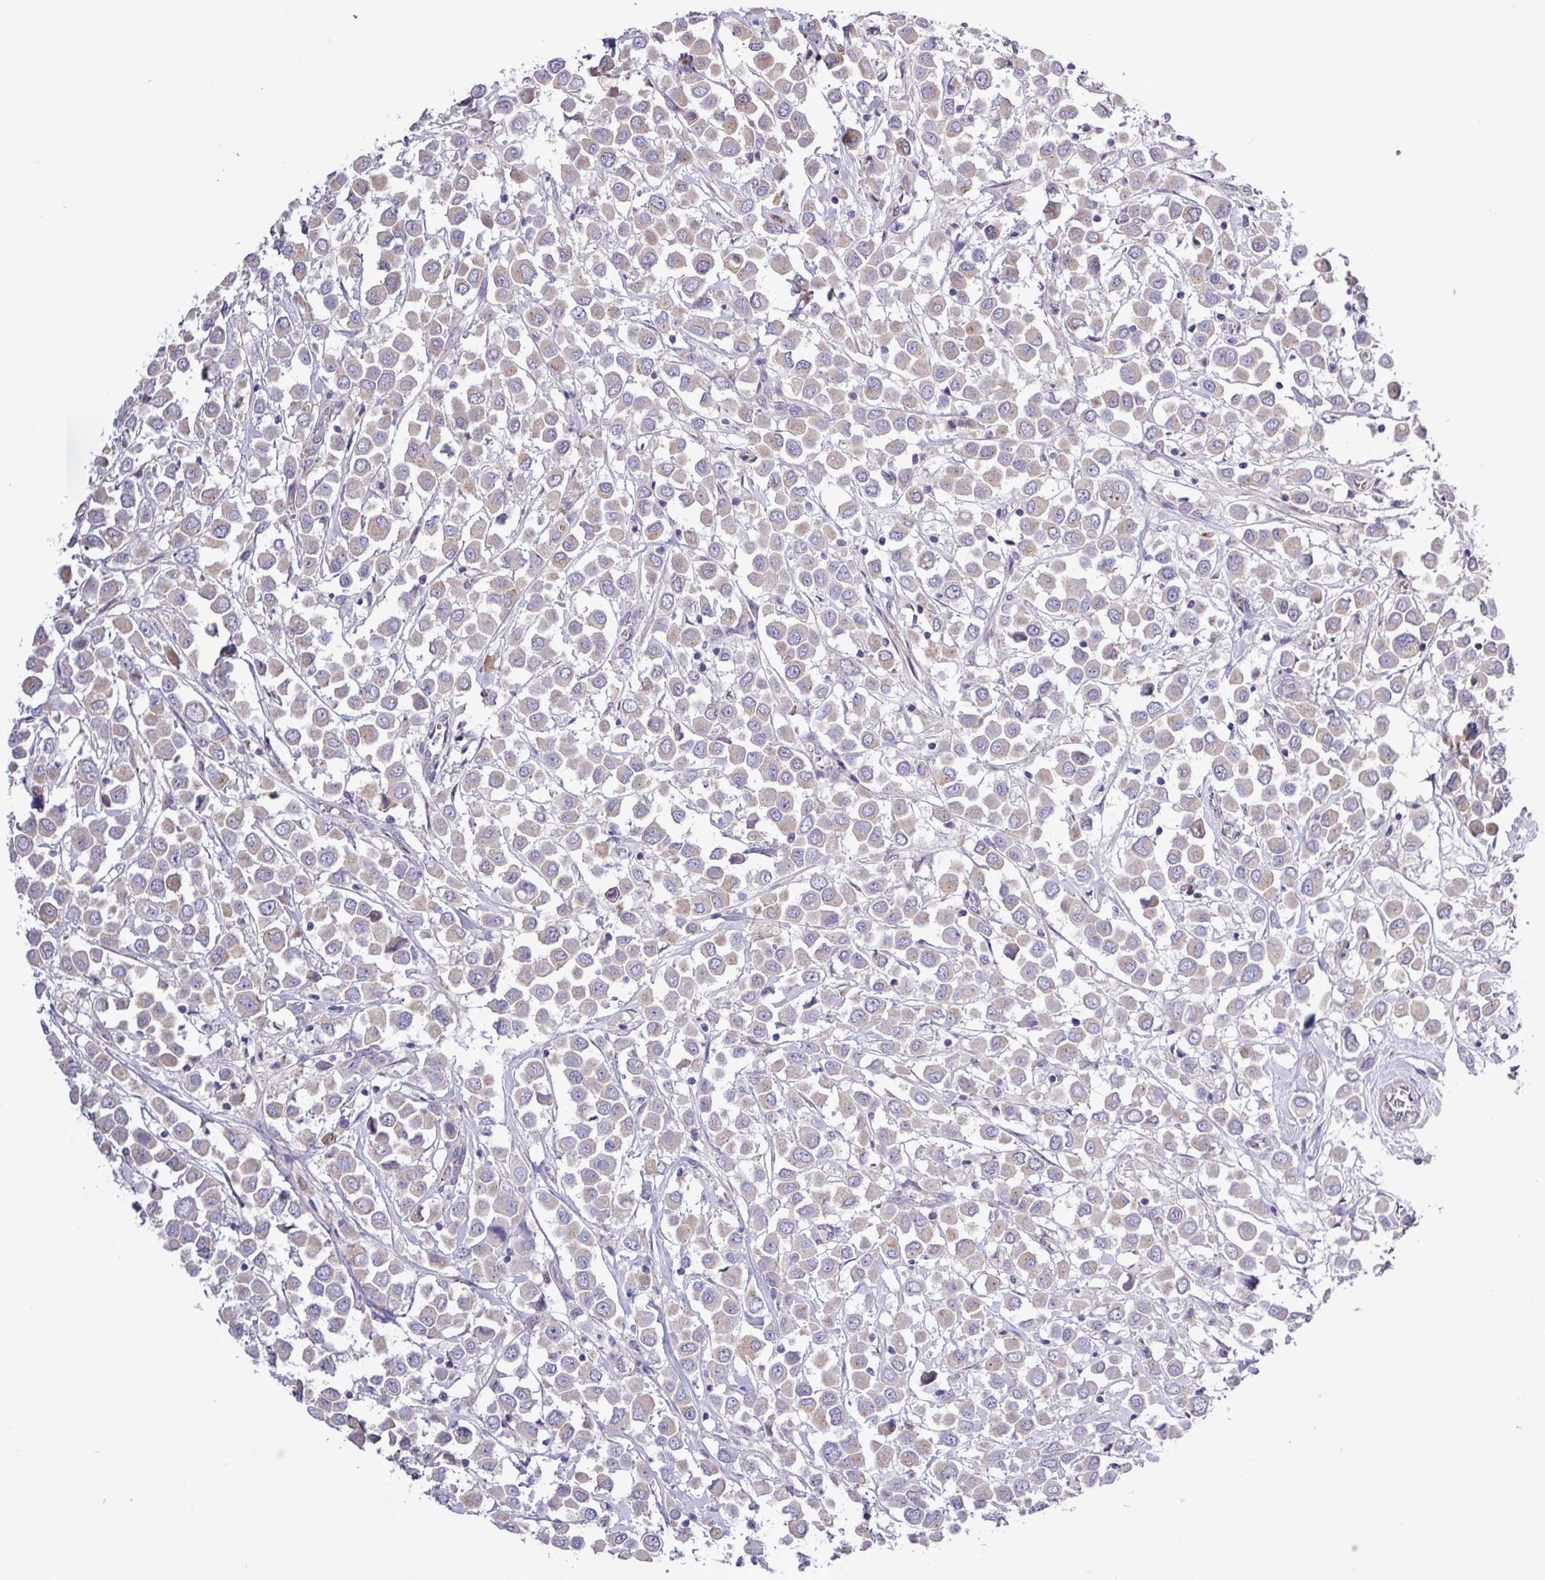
{"staining": {"intensity": "weak", "quantity": "25%-75%", "location": "cytoplasmic/membranous"}, "tissue": "breast cancer", "cell_type": "Tumor cells", "image_type": "cancer", "snomed": [{"axis": "morphology", "description": "Duct carcinoma"}, {"axis": "topography", "description": "Breast"}], "caption": "Immunohistochemical staining of breast infiltrating ductal carcinoma displays low levels of weak cytoplasmic/membranous positivity in approximately 25%-75% of tumor cells. Using DAB (3,3'-diaminobenzidine) (brown) and hematoxylin (blue) stains, captured at high magnification using brightfield microscopy.", "gene": "SPINK8", "patient": {"sex": "female", "age": 61}}